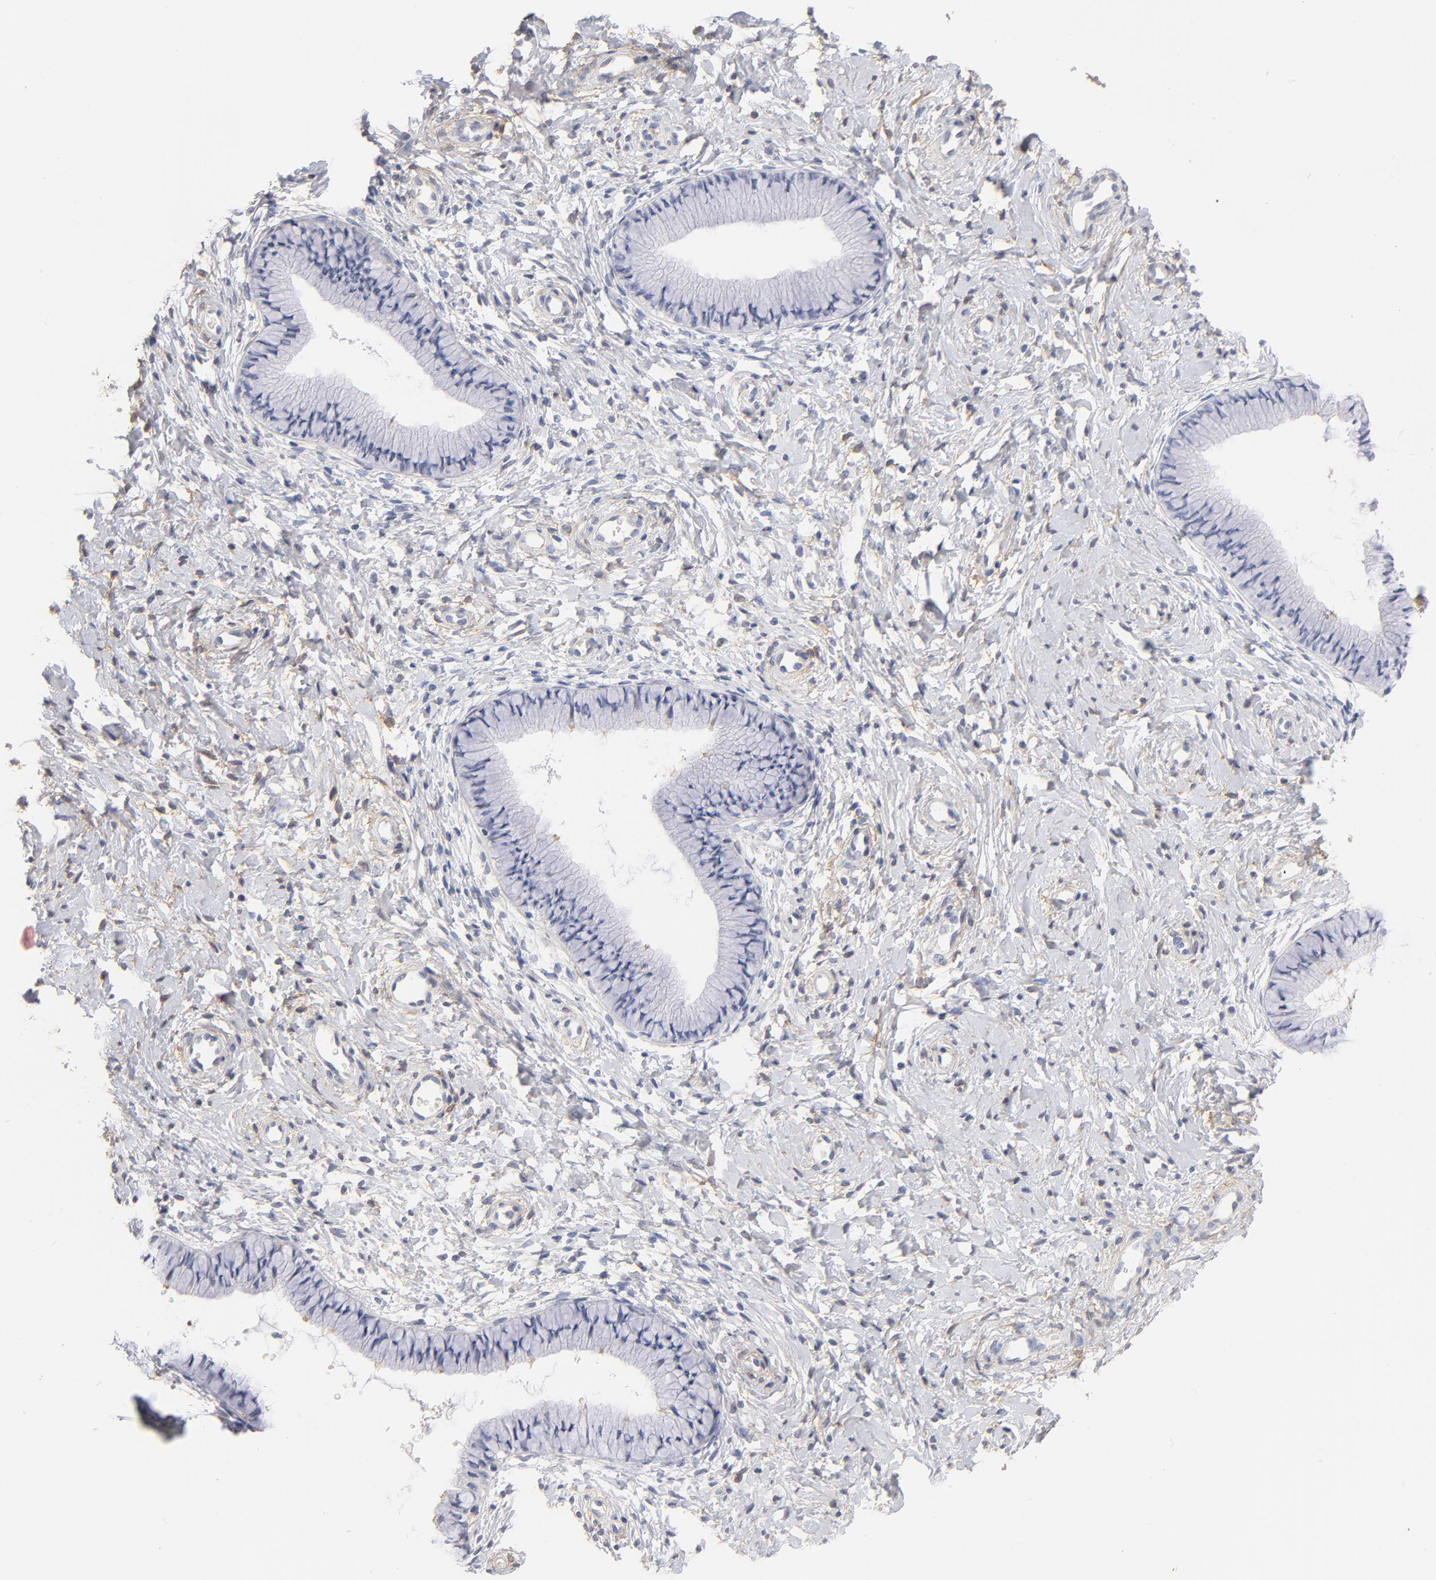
{"staining": {"intensity": "negative", "quantity": "none", "location": "none"}, "tissue": "cervix", "cell_type": "Glandular cells", "image_type": "normal", "snomed": [{"axis": "morphology", "description": "Normal tissue, NOS"}, {"axis": "topography", "description": "Cervix"}], "caption": "An IHC photomicrograph of benign cervix is shown. There is no staining in glandular cells of cervix.", "gene": "ITGA8", "patient": {"sex": "female", "age": 46}}